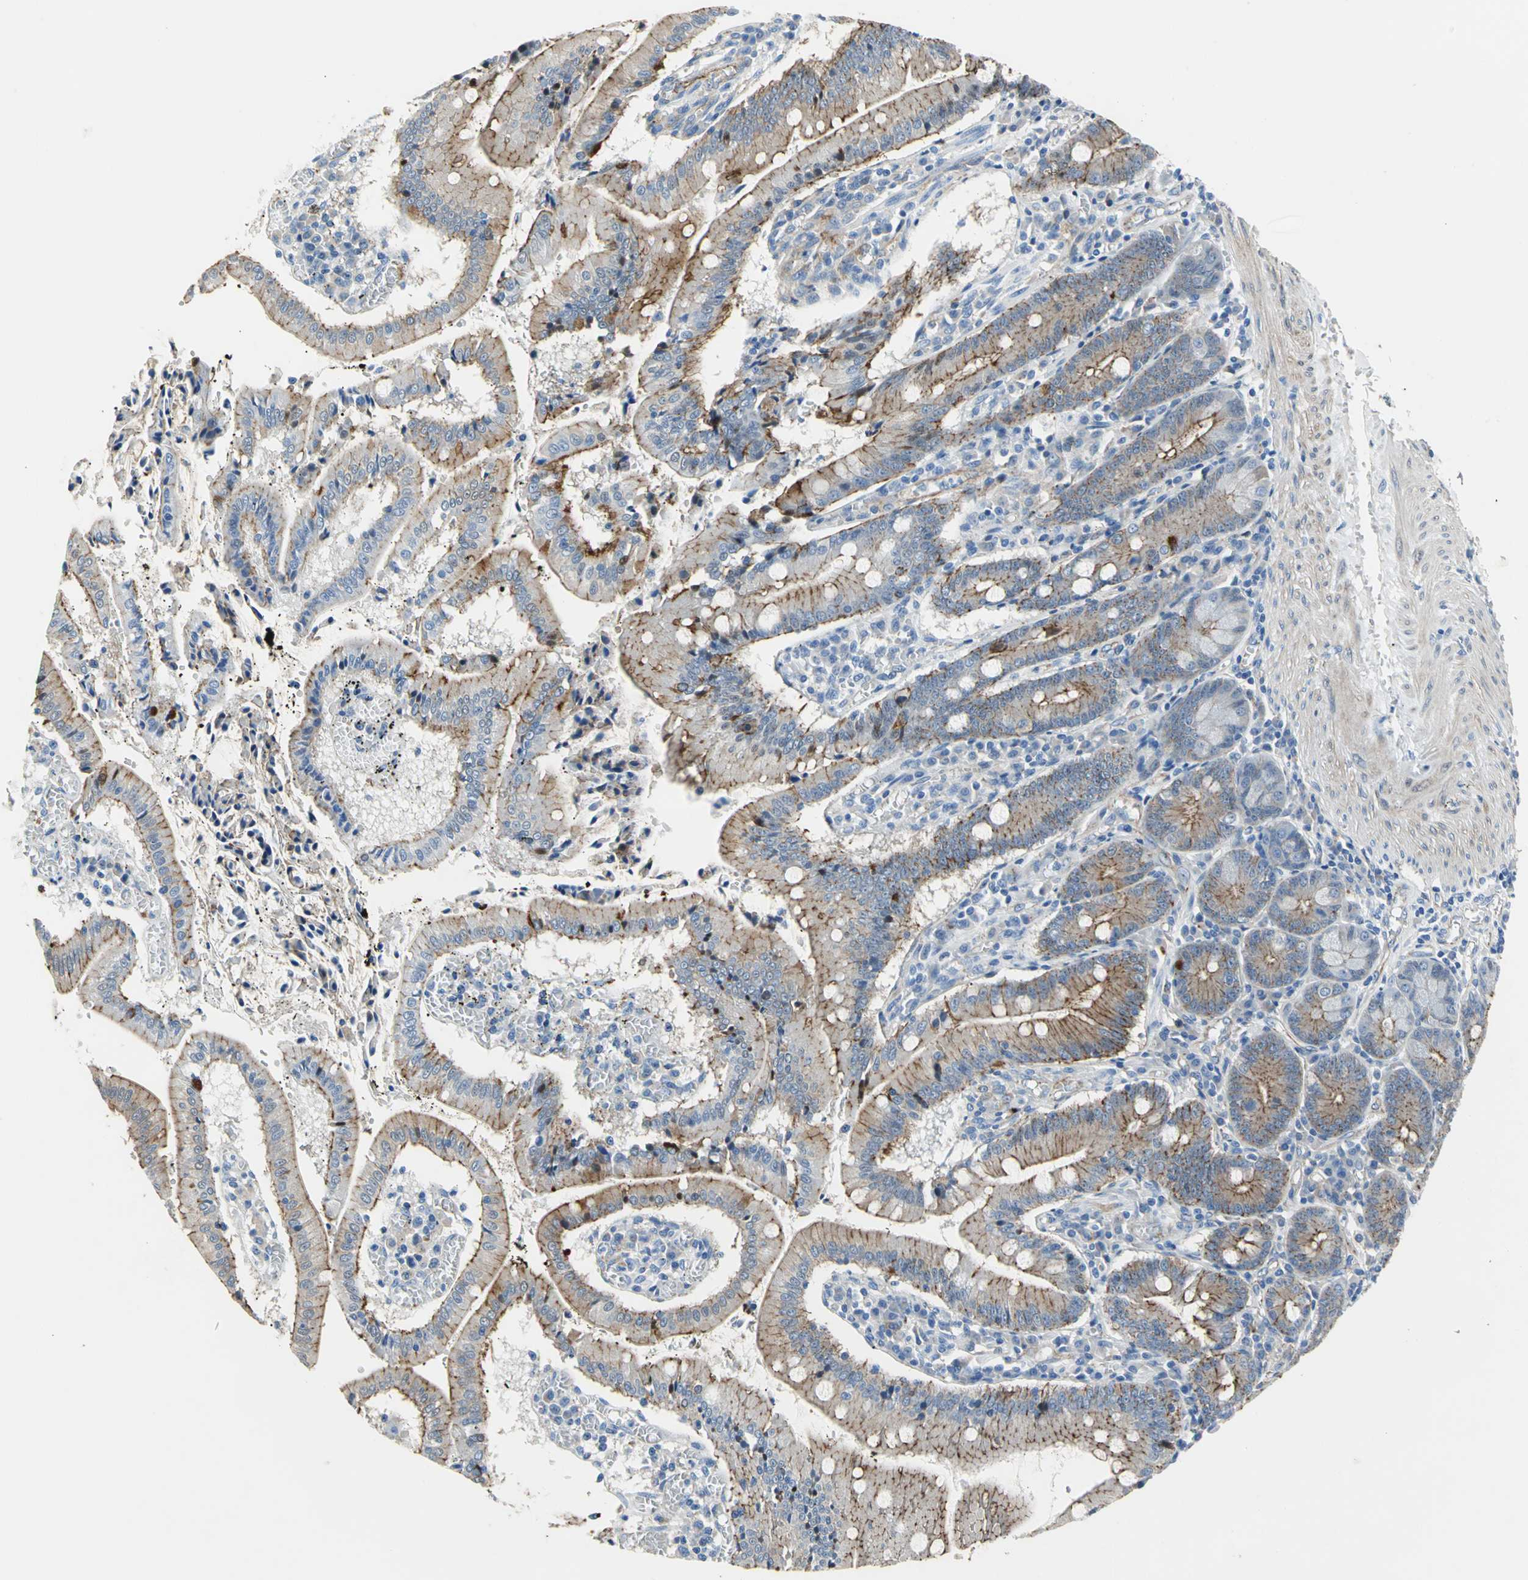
{"staining": {"intensity": "moderate", "quantity": ">75%", "location": "cytoplasmic/membranous"}, "tissue": "small intestine", "cell_type": "Glandular cells", "image_type": "normal", "snomed": [{"axis": "morphology", "description": "Normal tissue, NOS"}, {"axis": "topography", "description": "Small intestine"}], "caption": "Human small intestine stained for a protein (brown) exhibits moderate cytoplasmic/membranous positive staining in about >75% of glandular cells.", "gene": "ENSG00000285130", "patient": {"sex": "male", "age": 71}}